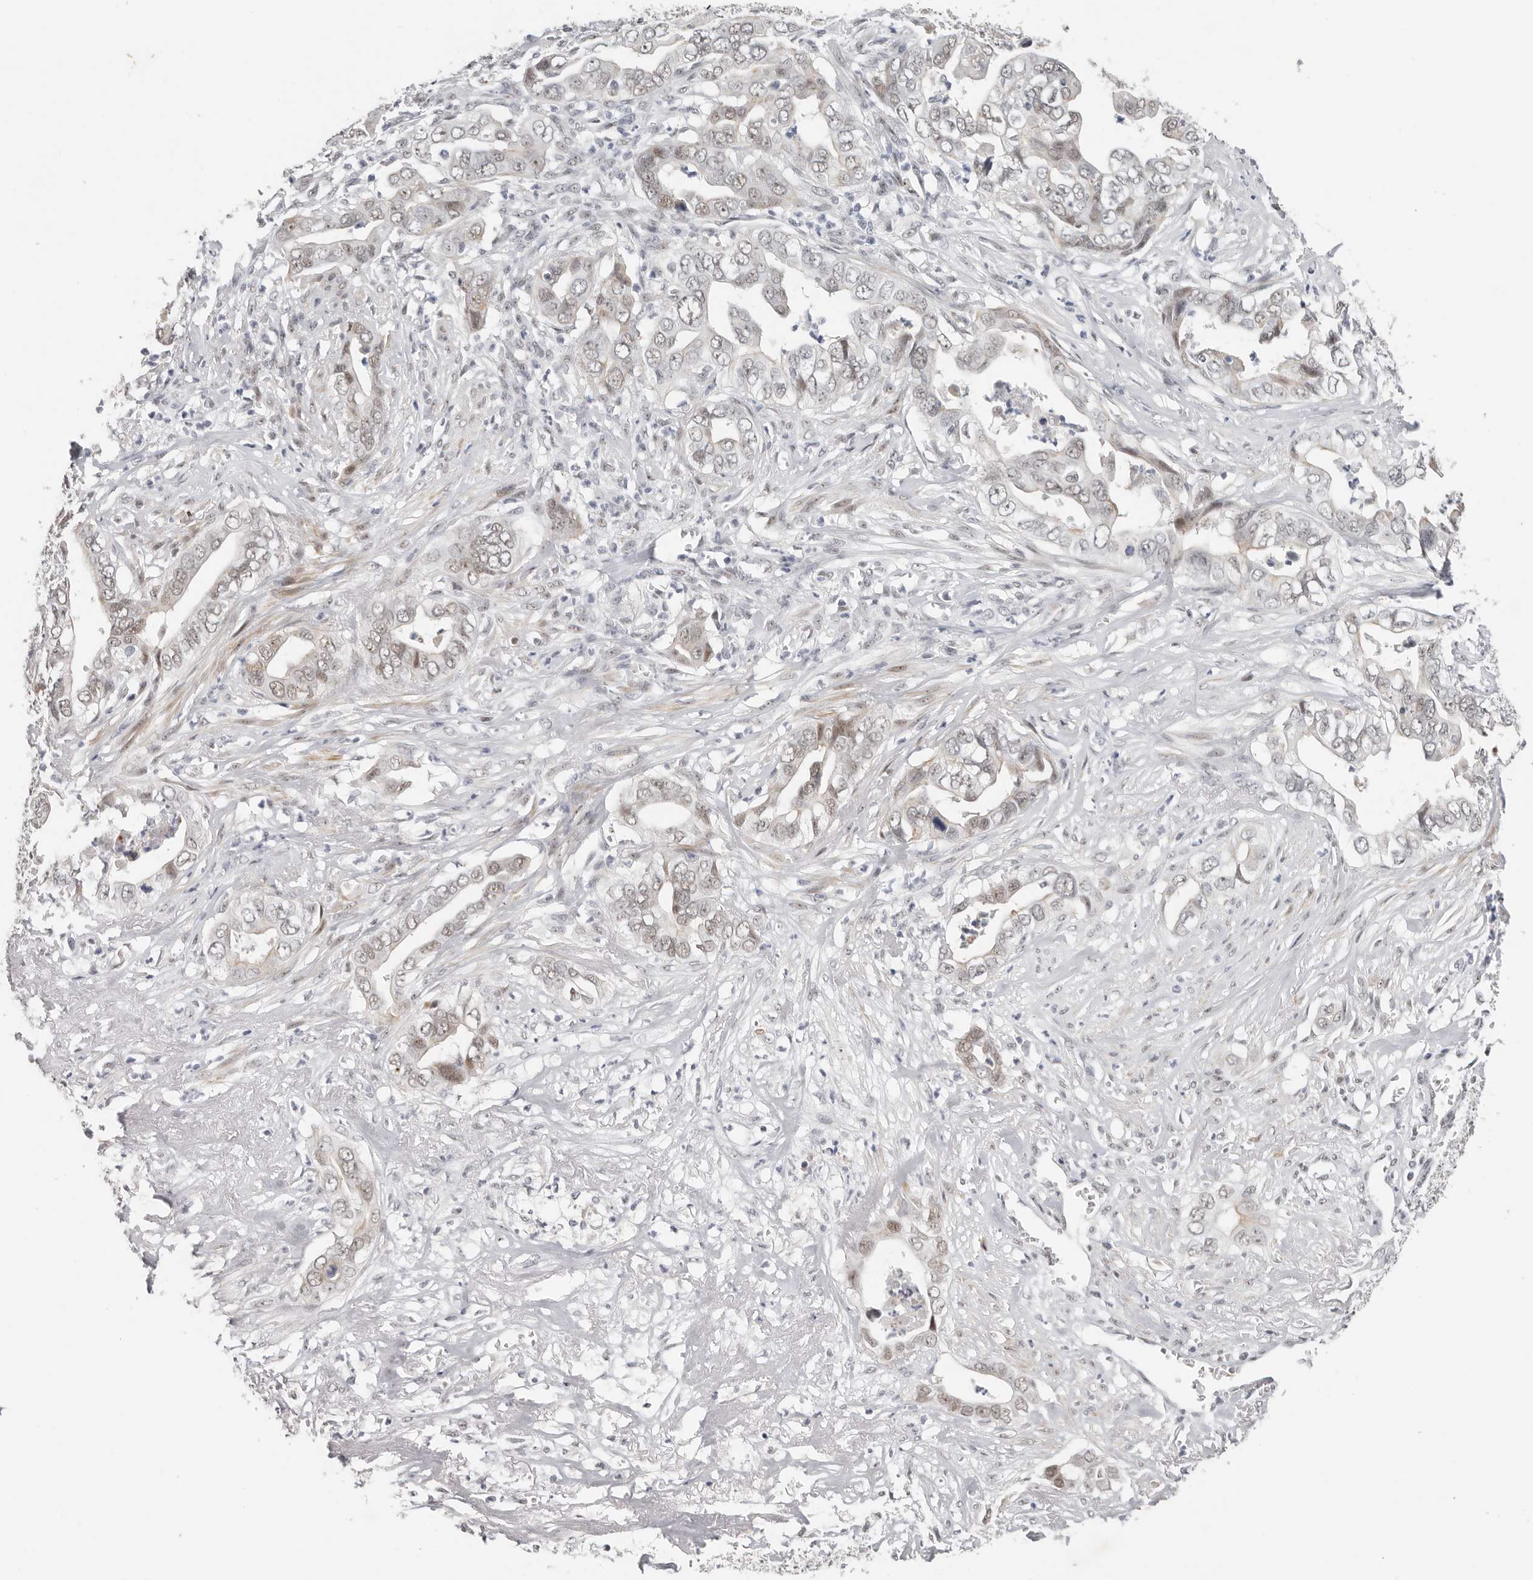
{"staining": {"intensity": "weak", "quantity": "<25%", "location": "cytoplasmic/membranous,nuclear"}, "tissue": "liver cancer", "cell_type": "Tumor cells", "image_type": "cancer", "snomed": [{"axis": "morphology", "description": "Cholangiocarcinoma"}, {"axis": "topography", "description": "Liver"}], "caption": "Immunohistochemistry (IHC) micrograph of human cholangiocarcinoma (liver) stained for a protein (brown), which demonstrates no staining in tumor cells.", "gene": "LARP7", "patient": {"sex": "female", "age": 79}}